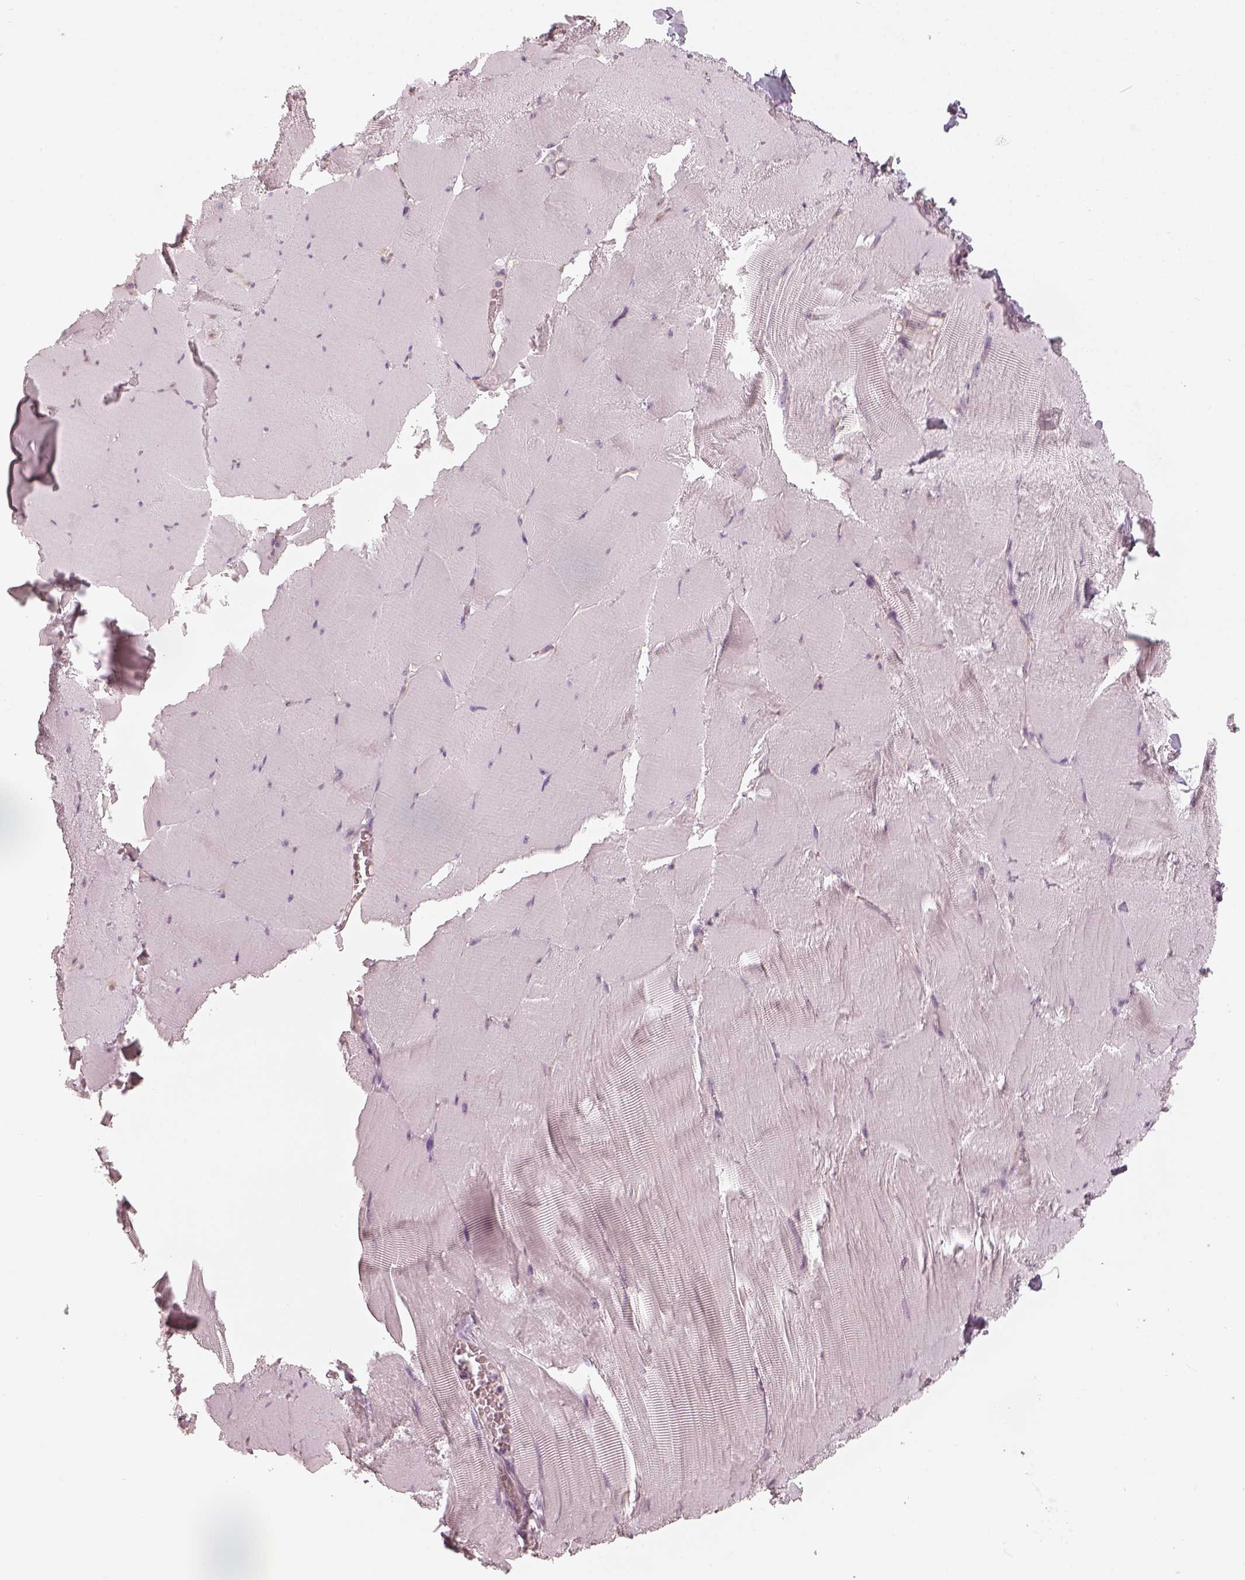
{"staining": {"intensity": "negative", "quantity": "none", "location": "none"}, "tissue": "skeletal muscle", "cell_type": "Myocytes", "image_type": "normal", "snomed": [{"axis": "morphology", "description": "Normal tissue, NOS"}, {"axis": "morphology", "description": "Malignant melanoma, Metastatic site"}, {"axis": "topography", "description": "Skeletal muscle"}], "caption": "This is an IHC histopathology image of normal human skeletal muscle. There is no positivity in myocytes.", "gene": "CDS1", "patient": {"sex": "male", "age": 50}}